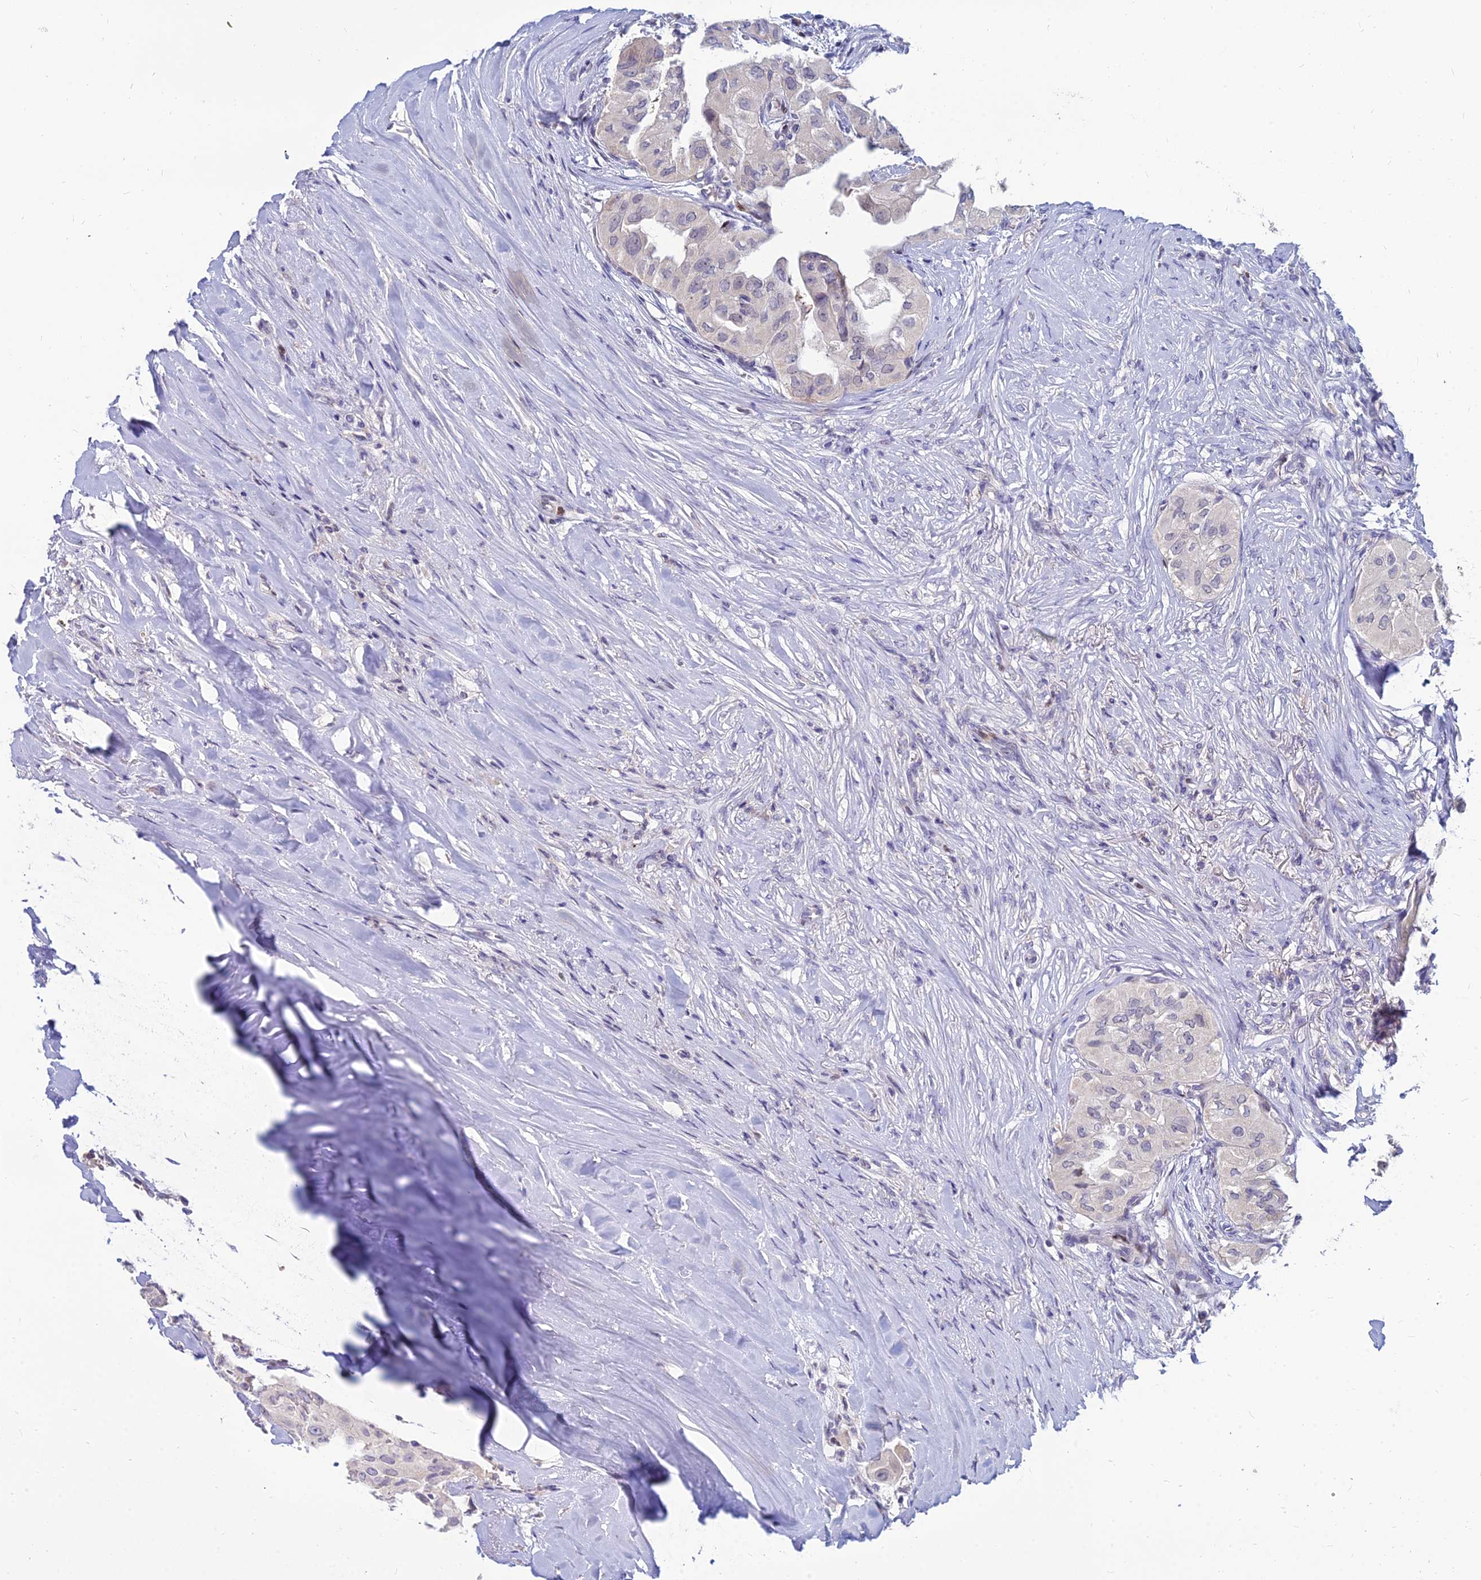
{"staining": {"intensity": "negative", "quantity": "none", "location": "none"}, "tissue": "thyroid cancer", "cell_type": "Tumor cells", "image_type": "cancer", "snomed": [{"axis": "morphology", "description": "Papillary adenocarcinoma, NOS"}, {"axis": "topography", "description": "Thyroid gland"}], "caption": "IHC photomicrograph of thyroid cancer stained for a protein (brown), which displays no staining in tumor cells. The staining is performed using DAB (3,3'-diaminobenzidine) brown chromogen with nuclei counter-stained in using hematoxylin.", "gene": "GOLGA6D", "patient": {"sex": "female", "age": 59}}